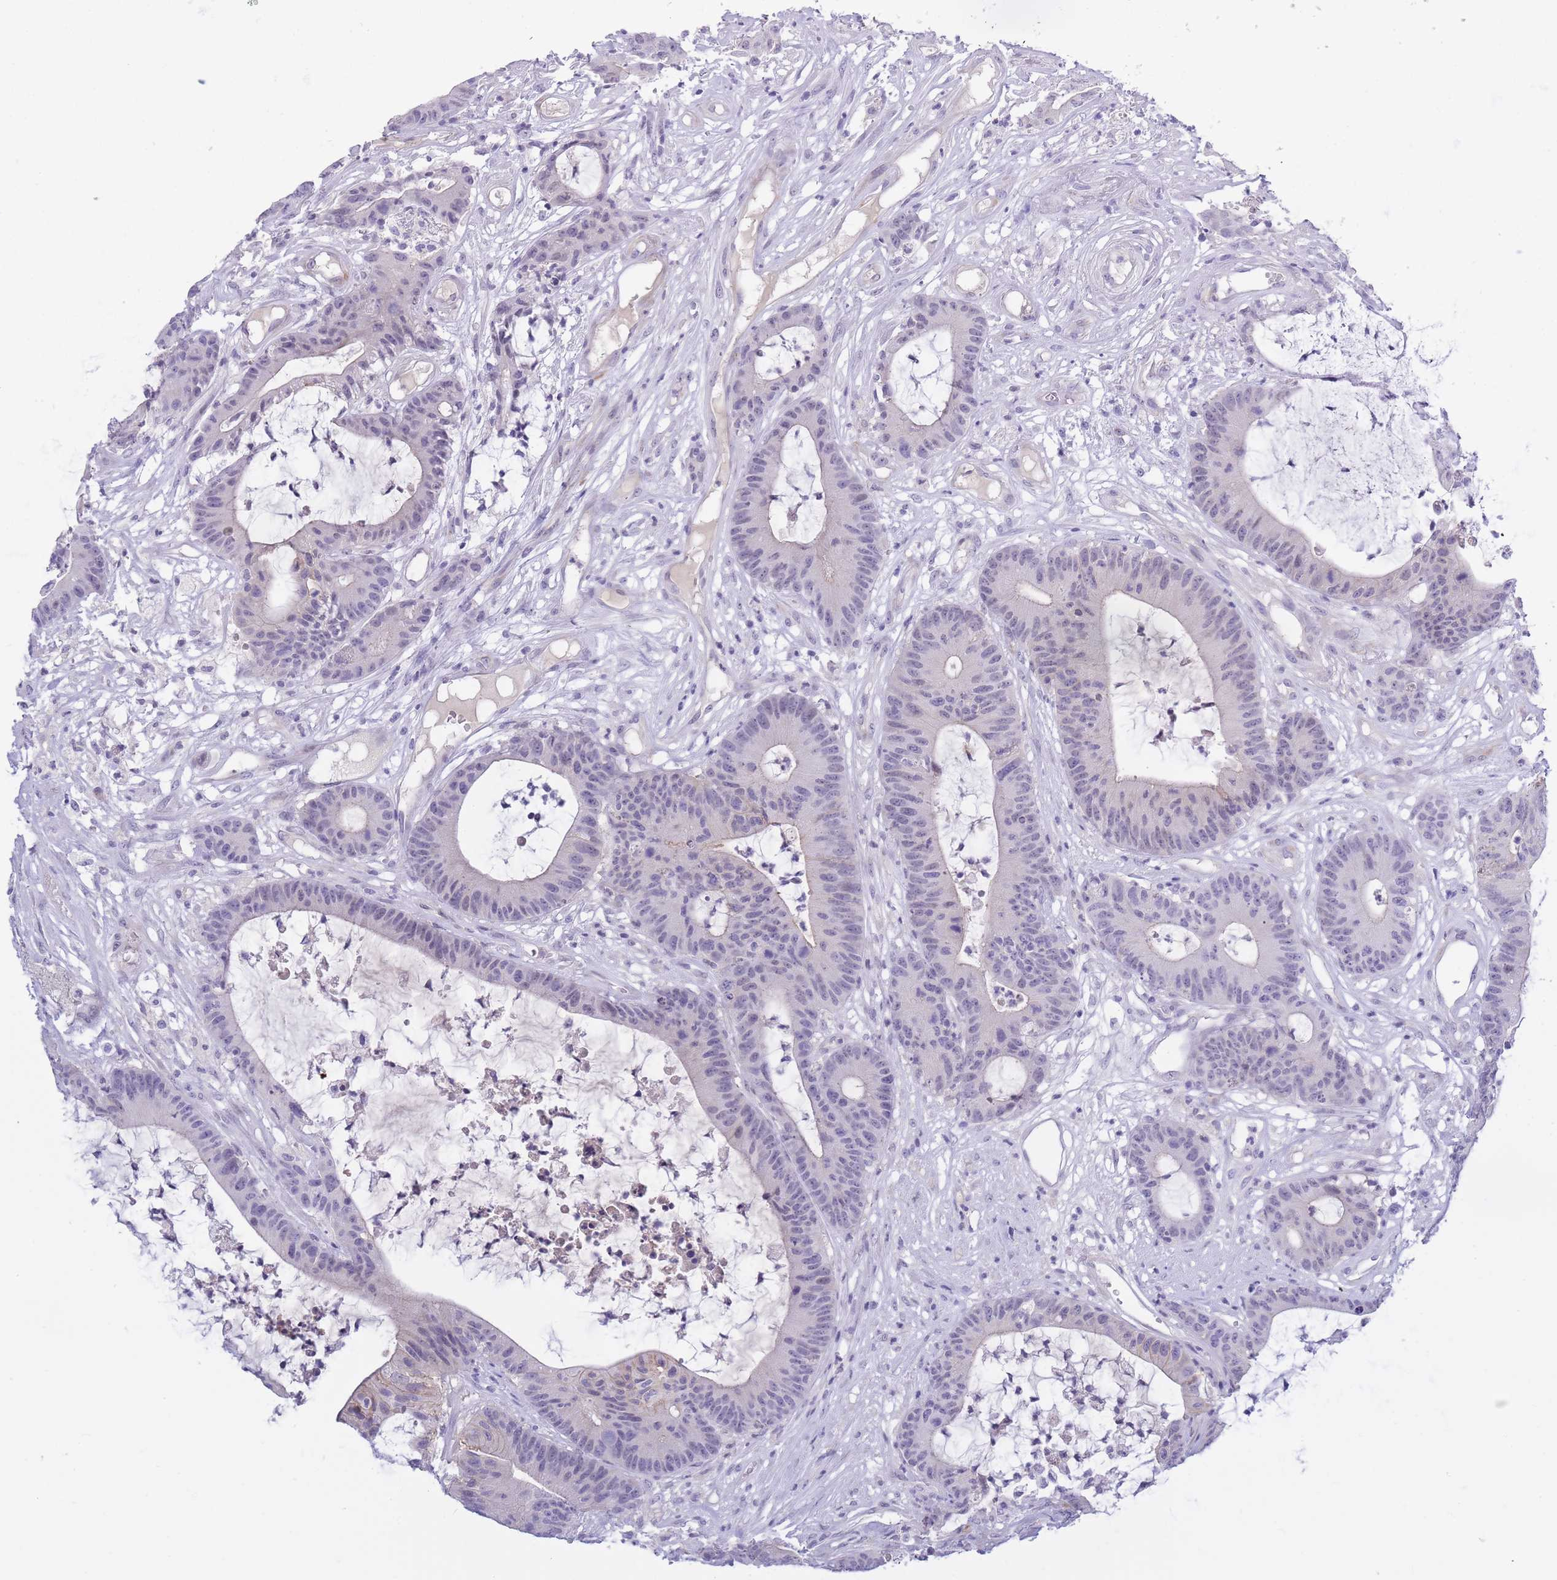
{"staining": {"intensity": "negative", "quantity": "none", "location": "none"}, "tissue": "colorectal cancer", "cell_type": "Tumor cells", "image_type": "cancer", "snomed": [{"axis": "morphology", "description": "Adenocarcinoma, NOS"}, {"axis": "topography", "description": "Colon"}], "caption": "There is no significant positivity in tumor cells of colorectal adenocarcinoma. (Stains: DAB IHC with hematoxylin counter stain, Microscopy: brightfield microscopy at high magnification).", "gene": "PRR23B", "patient": {"sex": "female", "age": 84}}